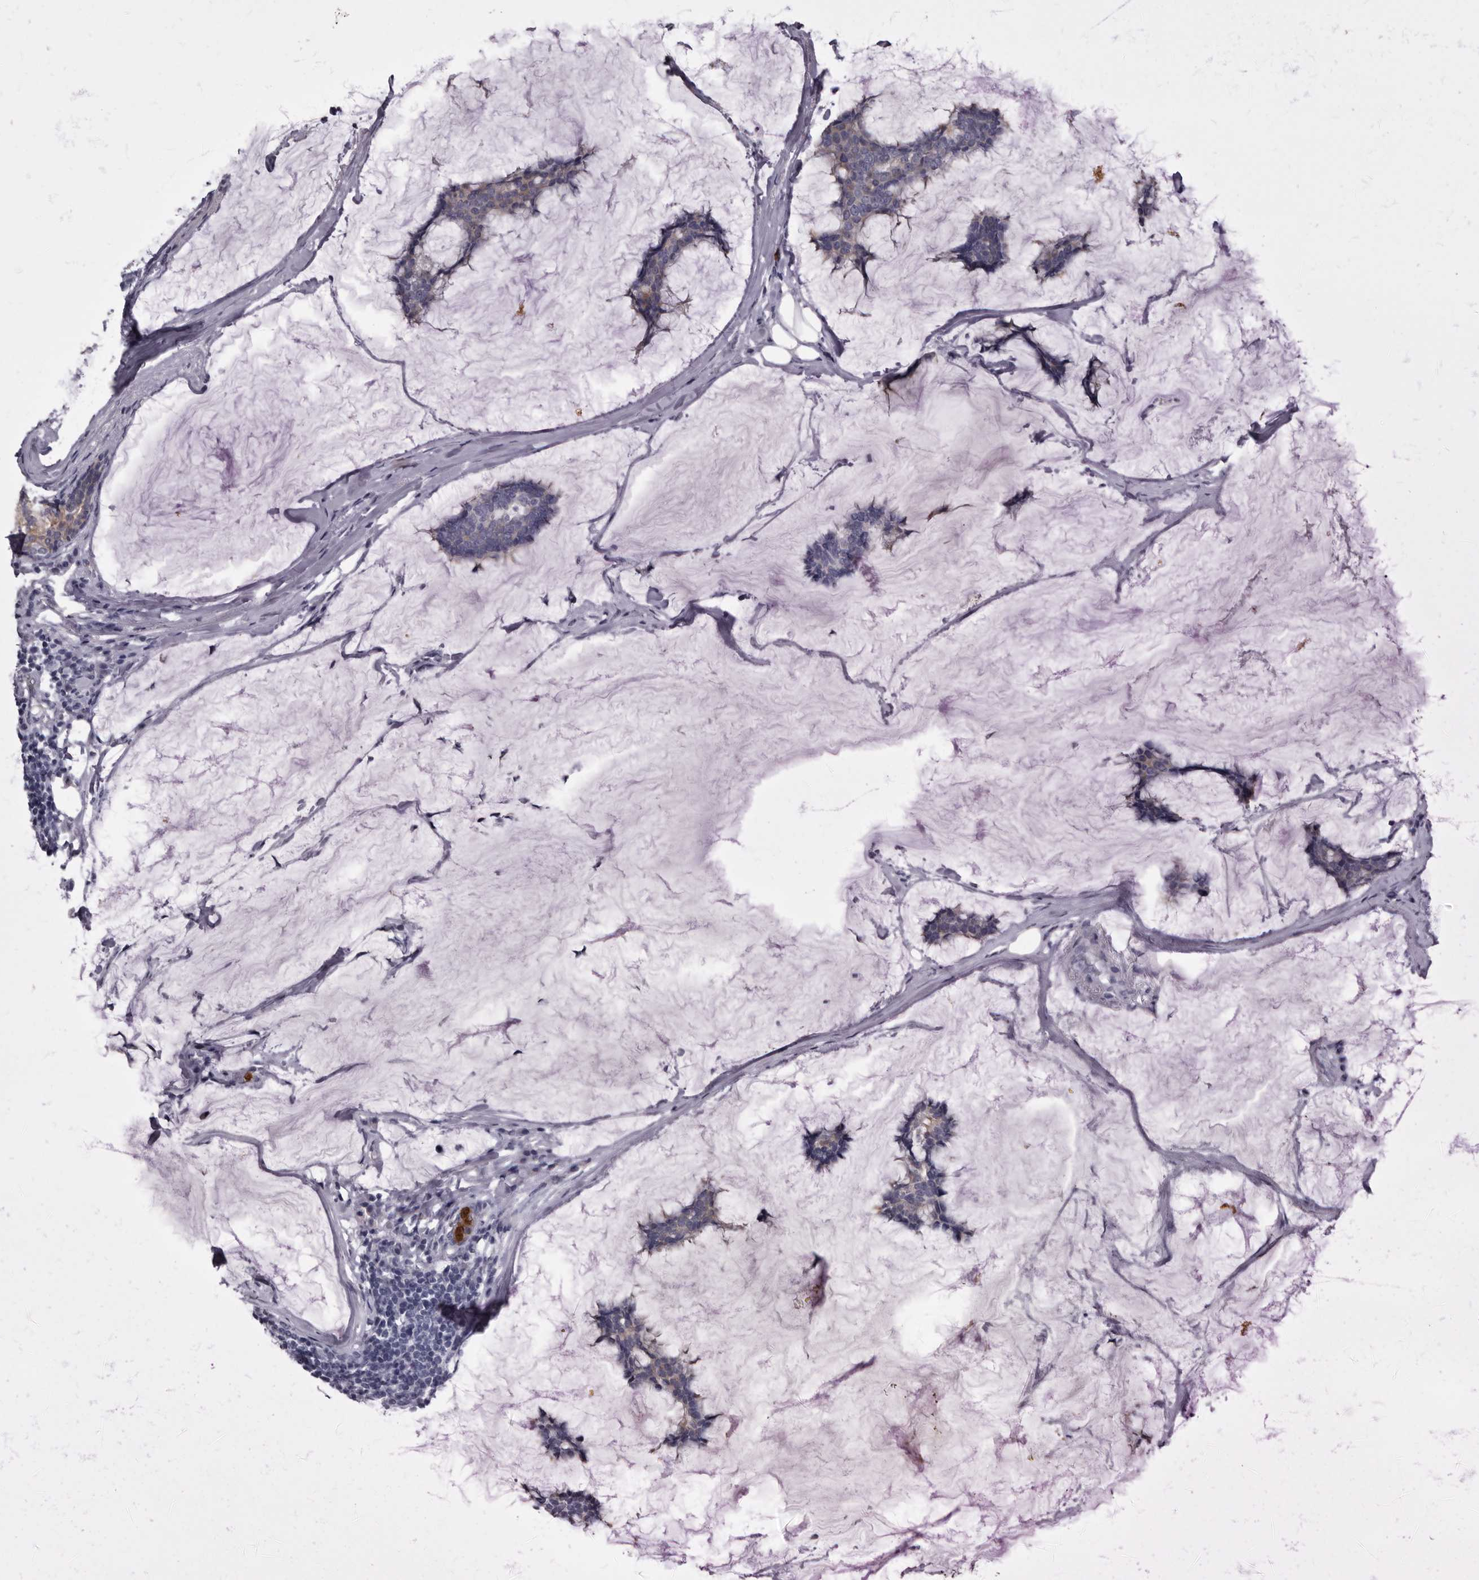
{"staining": {"intensity": "negative", "quantity": "none", "location": "none"}, "tissue": "breast cancer", "cell_type": "Tumor cells", "image_type": "cancer", "snomed": [{"axis": "morphology", "description": "Duct carcinoma"}, {"axis": "topography", "description": "Breast"}], "caption": "Protein analysis of breast cancer (invasive ductal carcinoma) reveals no significant staining in tumor cells.", "gene": "TPD52L1", "patient": {"sex": "female", "age": 93}}